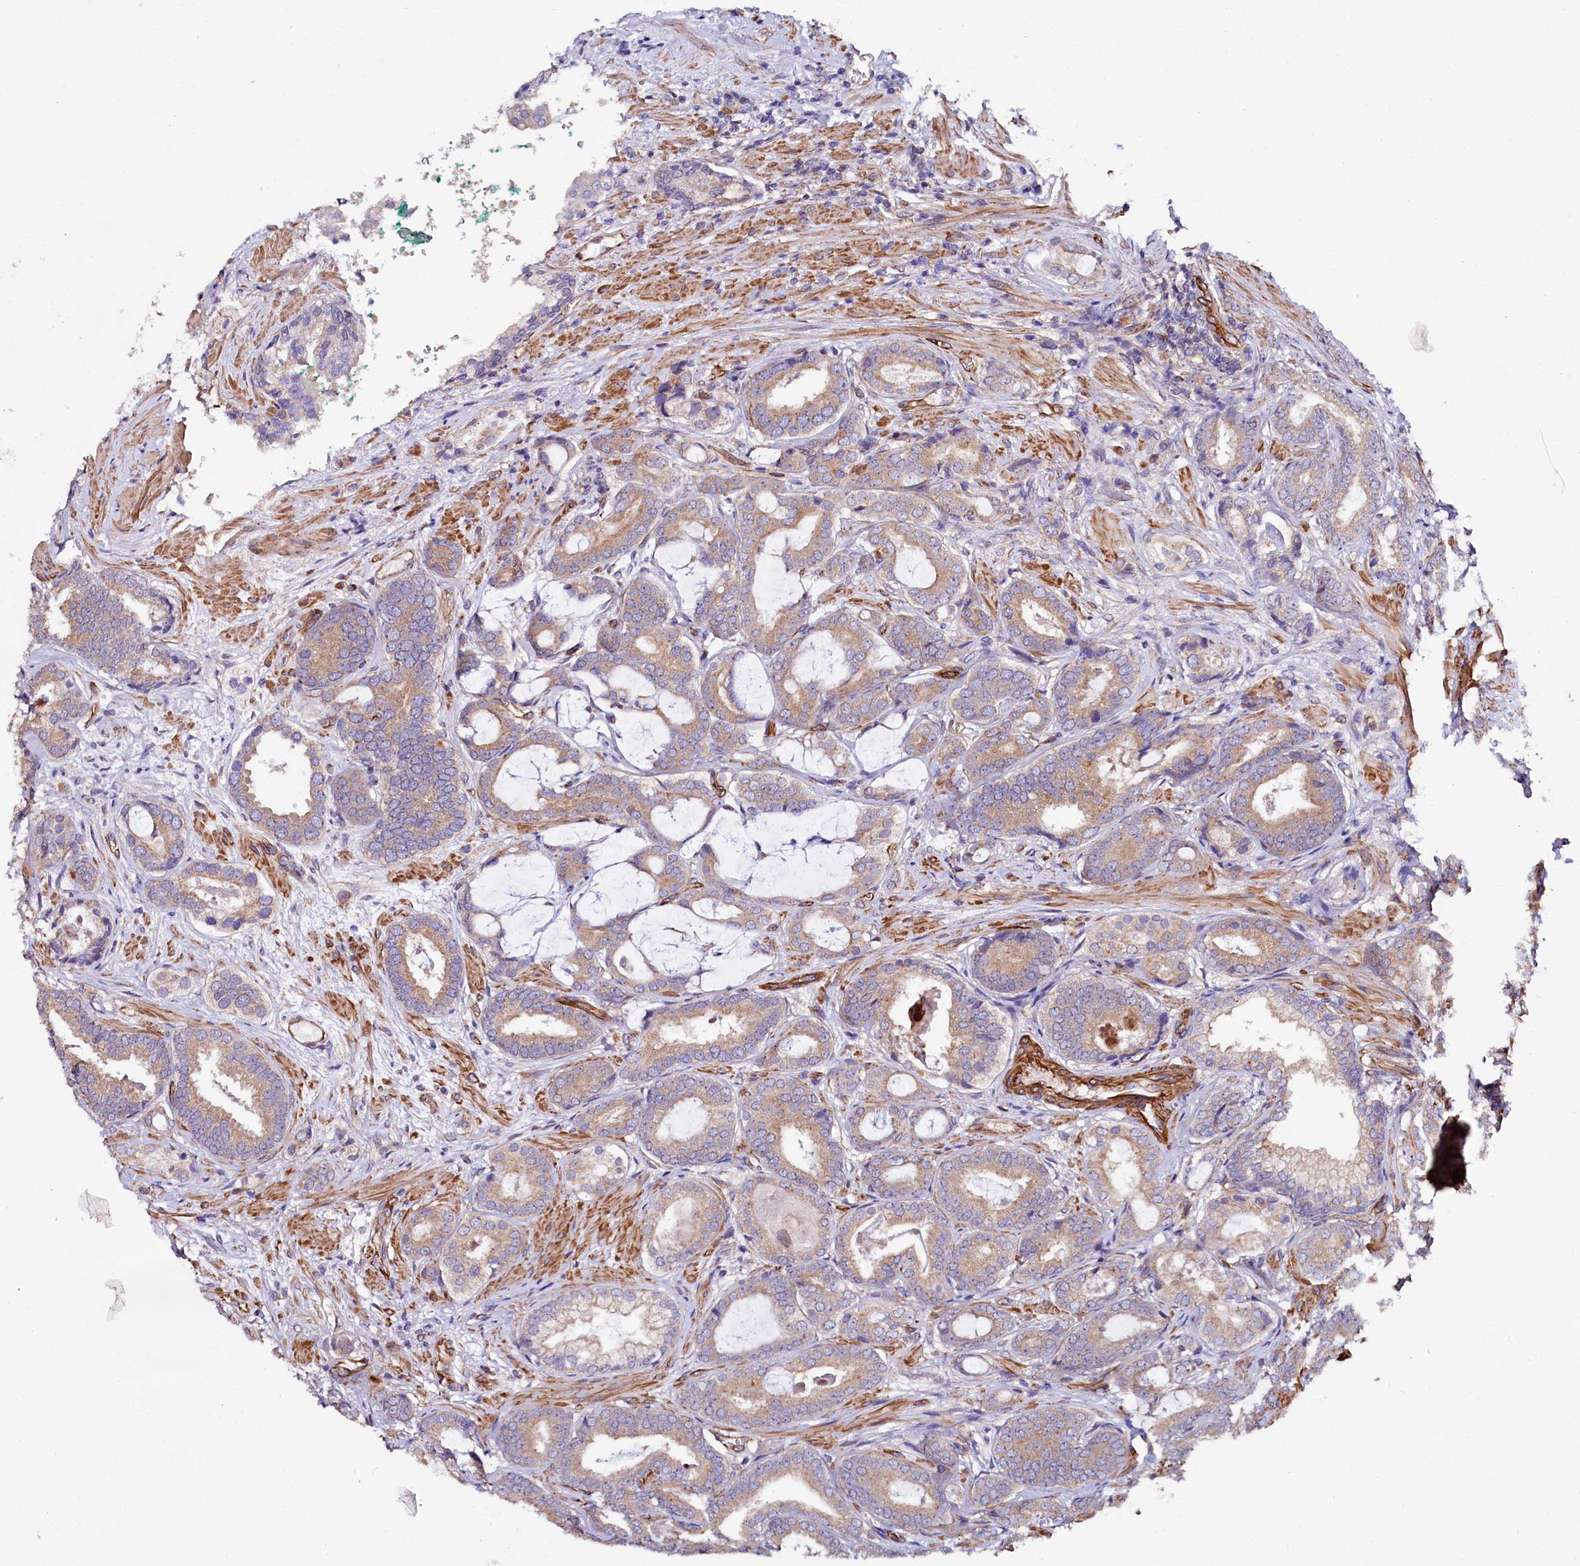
{"staining": {"intensity": "weak", "quantity": "25%-75%", "location": "cytoplasmic/membranous"}, "tissue": "prostate cancer", "cell_type": "Tumor cells", "image_type": "cancer", "snomed": [{"axis": "morphology", "description": "Adenocarcinoma, High grade"}, {"axis": "topography", "description": "Prostate"}], "caption": "A brown stain highlights weak cytoplasmic/membranous staining of a protein in prostate cancer tumor cells.", "gene": "TTC12", "patient": {"sex": "male", "age": 60}}